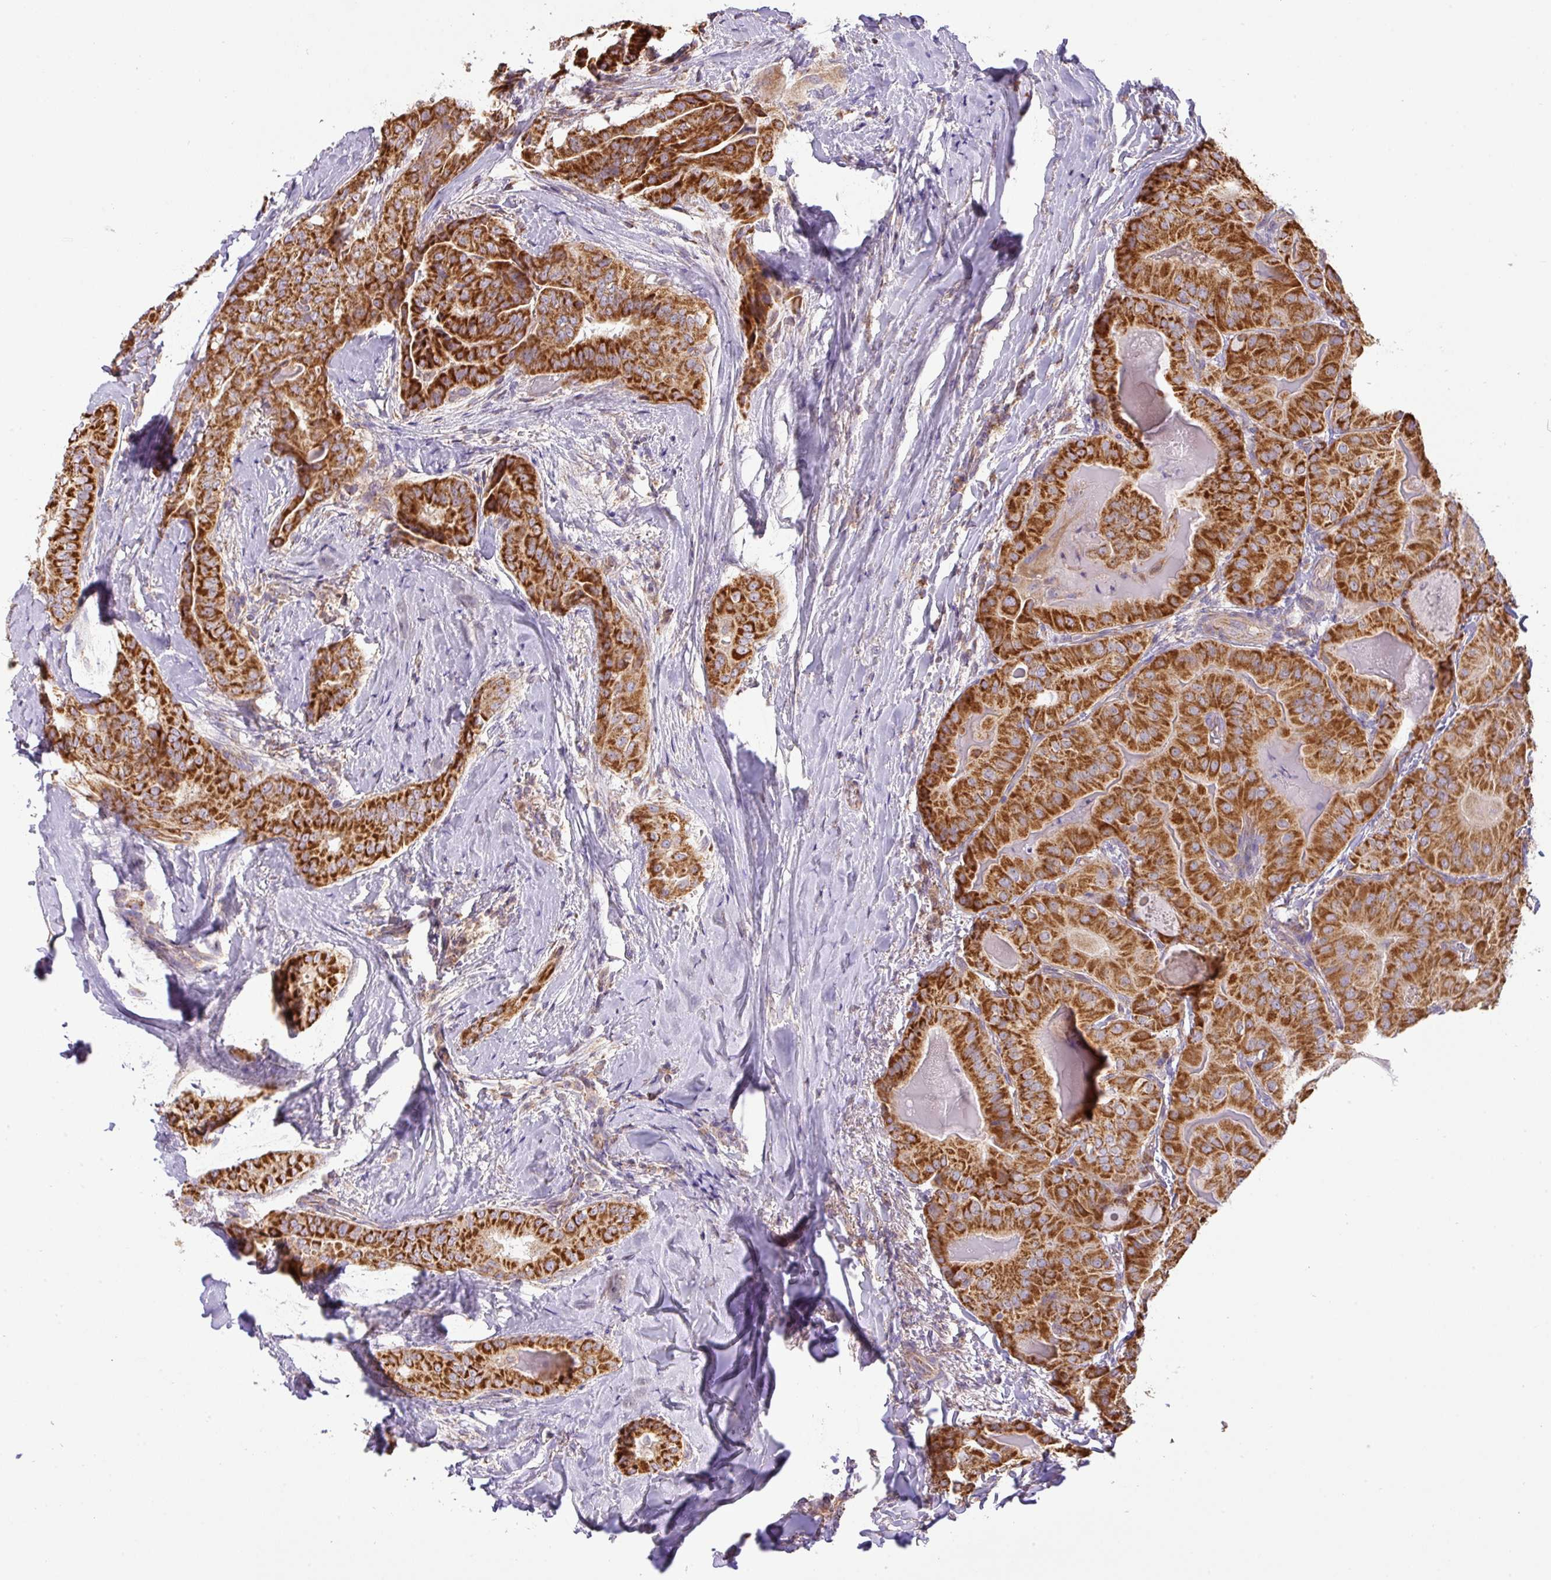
{"staining": {"intensity": "strong", "quantity": ">75%", "location": "cytoplasmic/membranous"}, "tissue": "thyroid cancer", "cell_type": "Tumor cells", "image_type": "cancer", "snomed": [{"axis": "morphology", "description": "Papillary adenocarcinoma, NOS"}, {"axis": "topography", "description": "Thyroid gland"}], "caption": "A brown stain labels strong cytoplasmic/membranous staining of a protein in thyroid papillary adenocarcinoma tumor cells.", "gene": "ZNF211", "patient": {"sex": "female", "age": 68}}